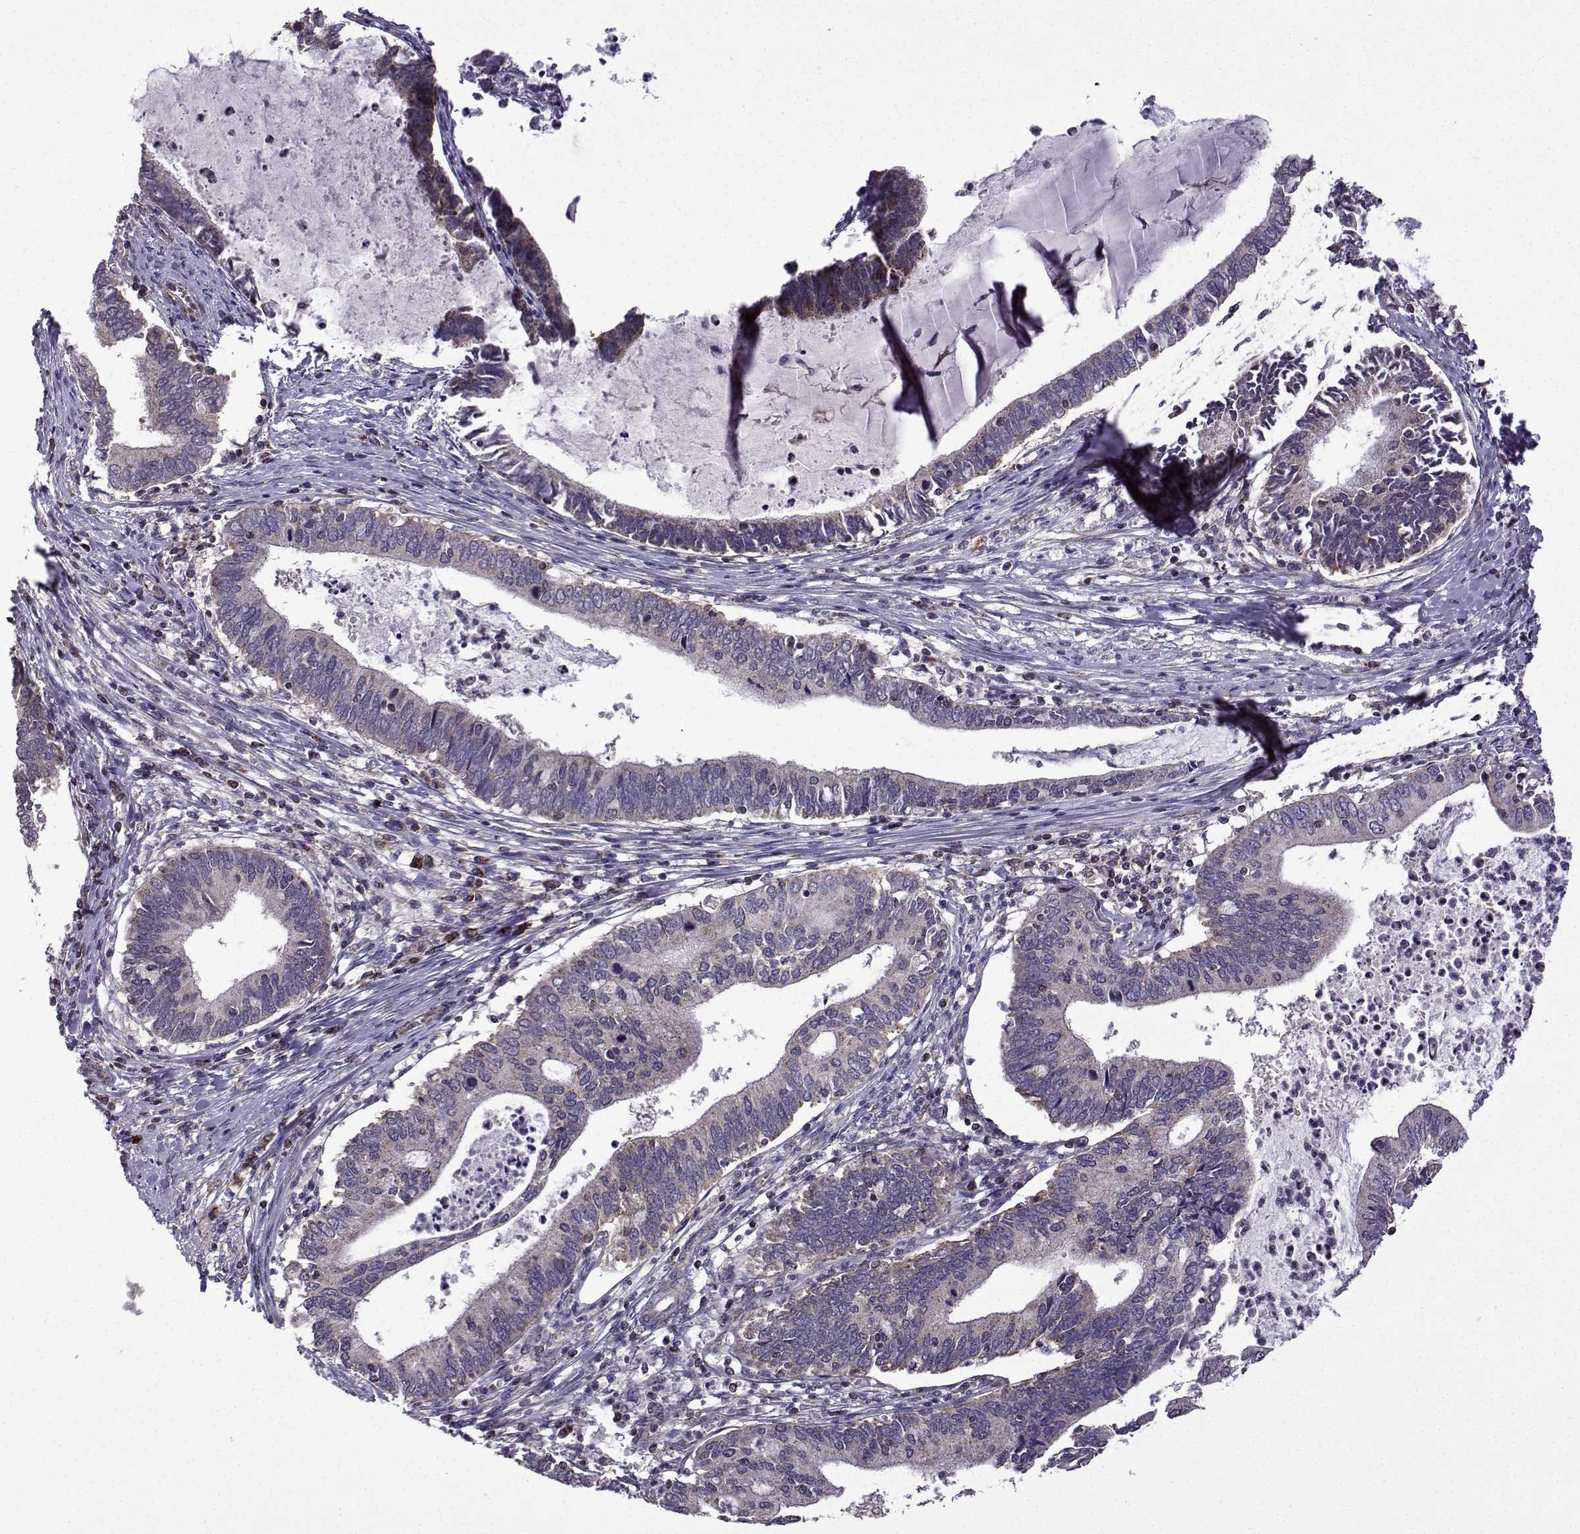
{"staining": {"intensity": "negative", "quantity": "none", "location": "none"}, "tissue": "cervical cancer", "cell_type": "Tumor cells", "image_type": "cancer", "snomed": [{"axis": "morphology", "description": "Adenocarcinoma, NOS"}, {"axis": "topography", "description": "Cervix"}], "caption": "Histopathology image shows no significant protein staining in tumor cells of cervical cancer.", "gene": "TAB2", "patient": {"sex": "female", "age": 42}}